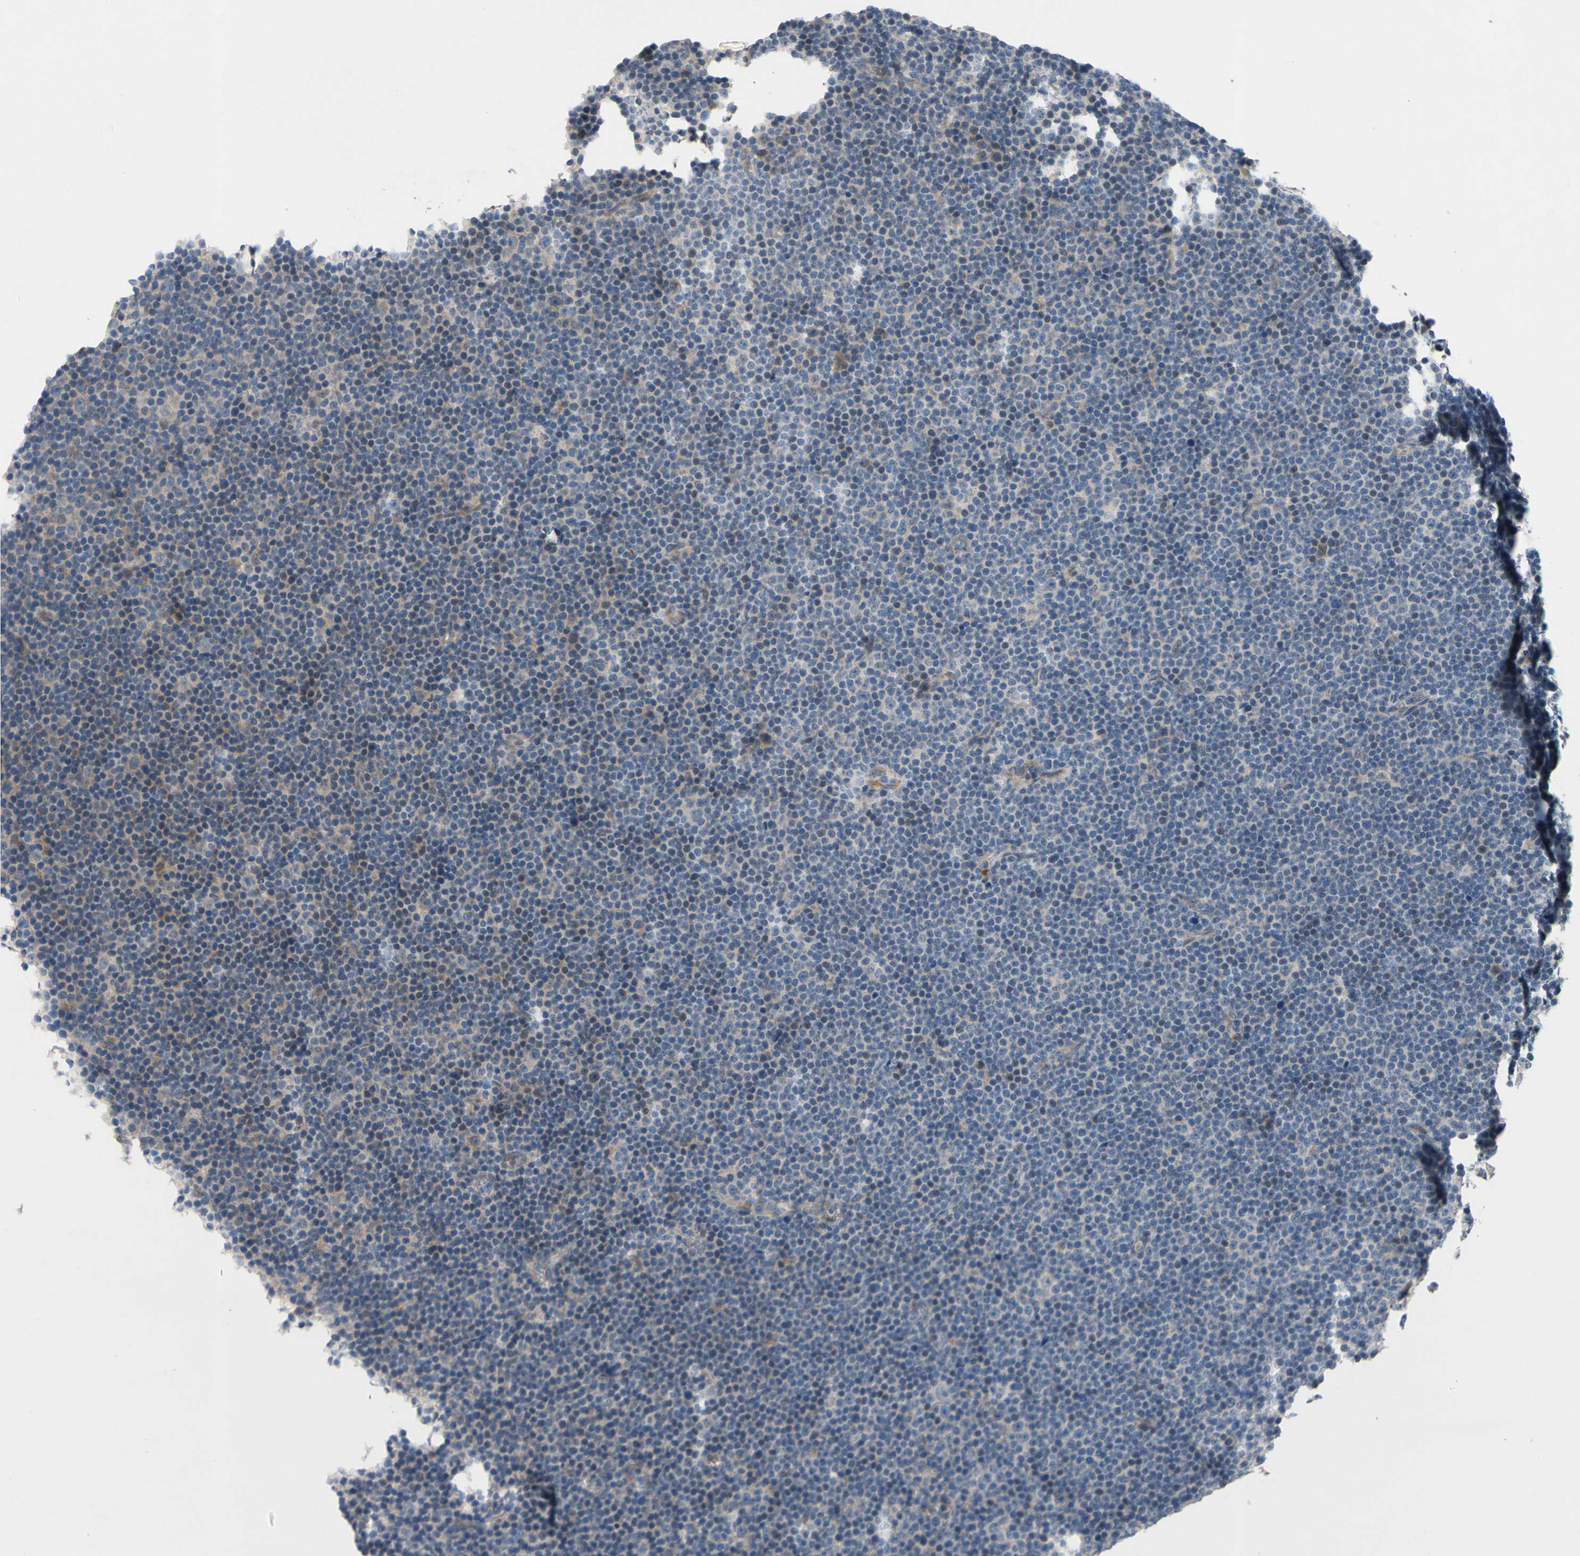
{"staining": {"intensity": "weak", "quantity": ">75%", "location": "cytoplasmic/membranous"}, "tissue": "lymphoma", "cell_type": "Tumor cells", "image_type": "cancer", "snomed": [{"axis": "morphology", "description": "Malignant lymphoma, non-Hodgkin's type, Low grade"}, {"axis": "topography", "description": "Lymph node"}], "caption": "This photomicrograph reveals low-grade malignant lymphoma, non-Hodgkin's type stained with immunohistochemistry to label a protein in brown. The cytoplasmic/membranous of tumor cells show weak positivity for the protein. Nuclei are counter-stained blue.", "gene": "GRAMD2B", "patient": {"sex": "female", "age": 67}}